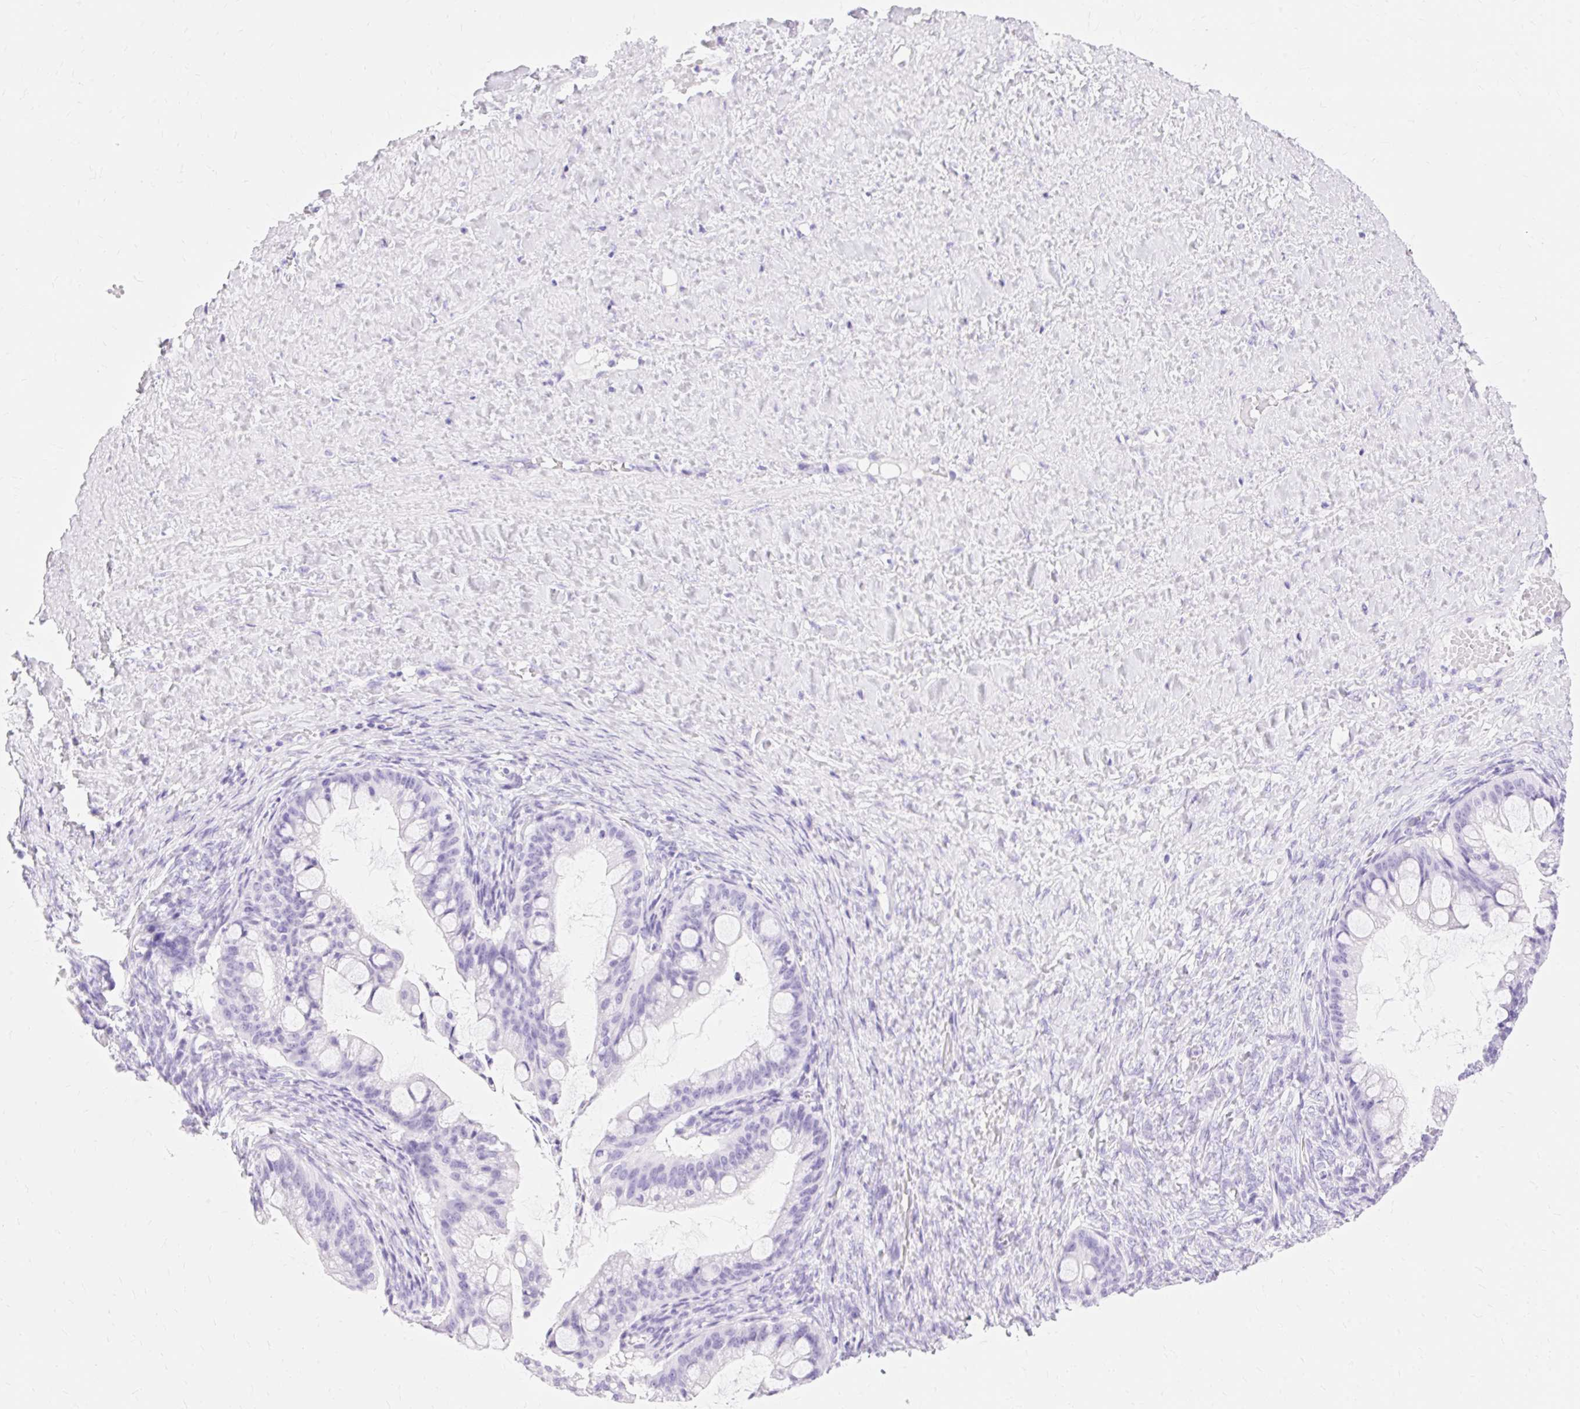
{"staining": {"intensity": "negative", "quantity": "none", "location": "none"}, "tissue": "ovarian cancer", "cell_type": "Tumor cells", "image_type": "cancer", "snomed": [{"axis": "morphology", "description": "Cystadenocarcinoma, mucinous, NOS"}, {"axis": "topography", "description": "Ovary"}], "caption": "The photomicrograph shows no significant staining in tumor cells of ovarian cancer (mucinous cystadenocarcinoma).", "gene": "MBP", "patient": {"sex": "female", "age": 73}}